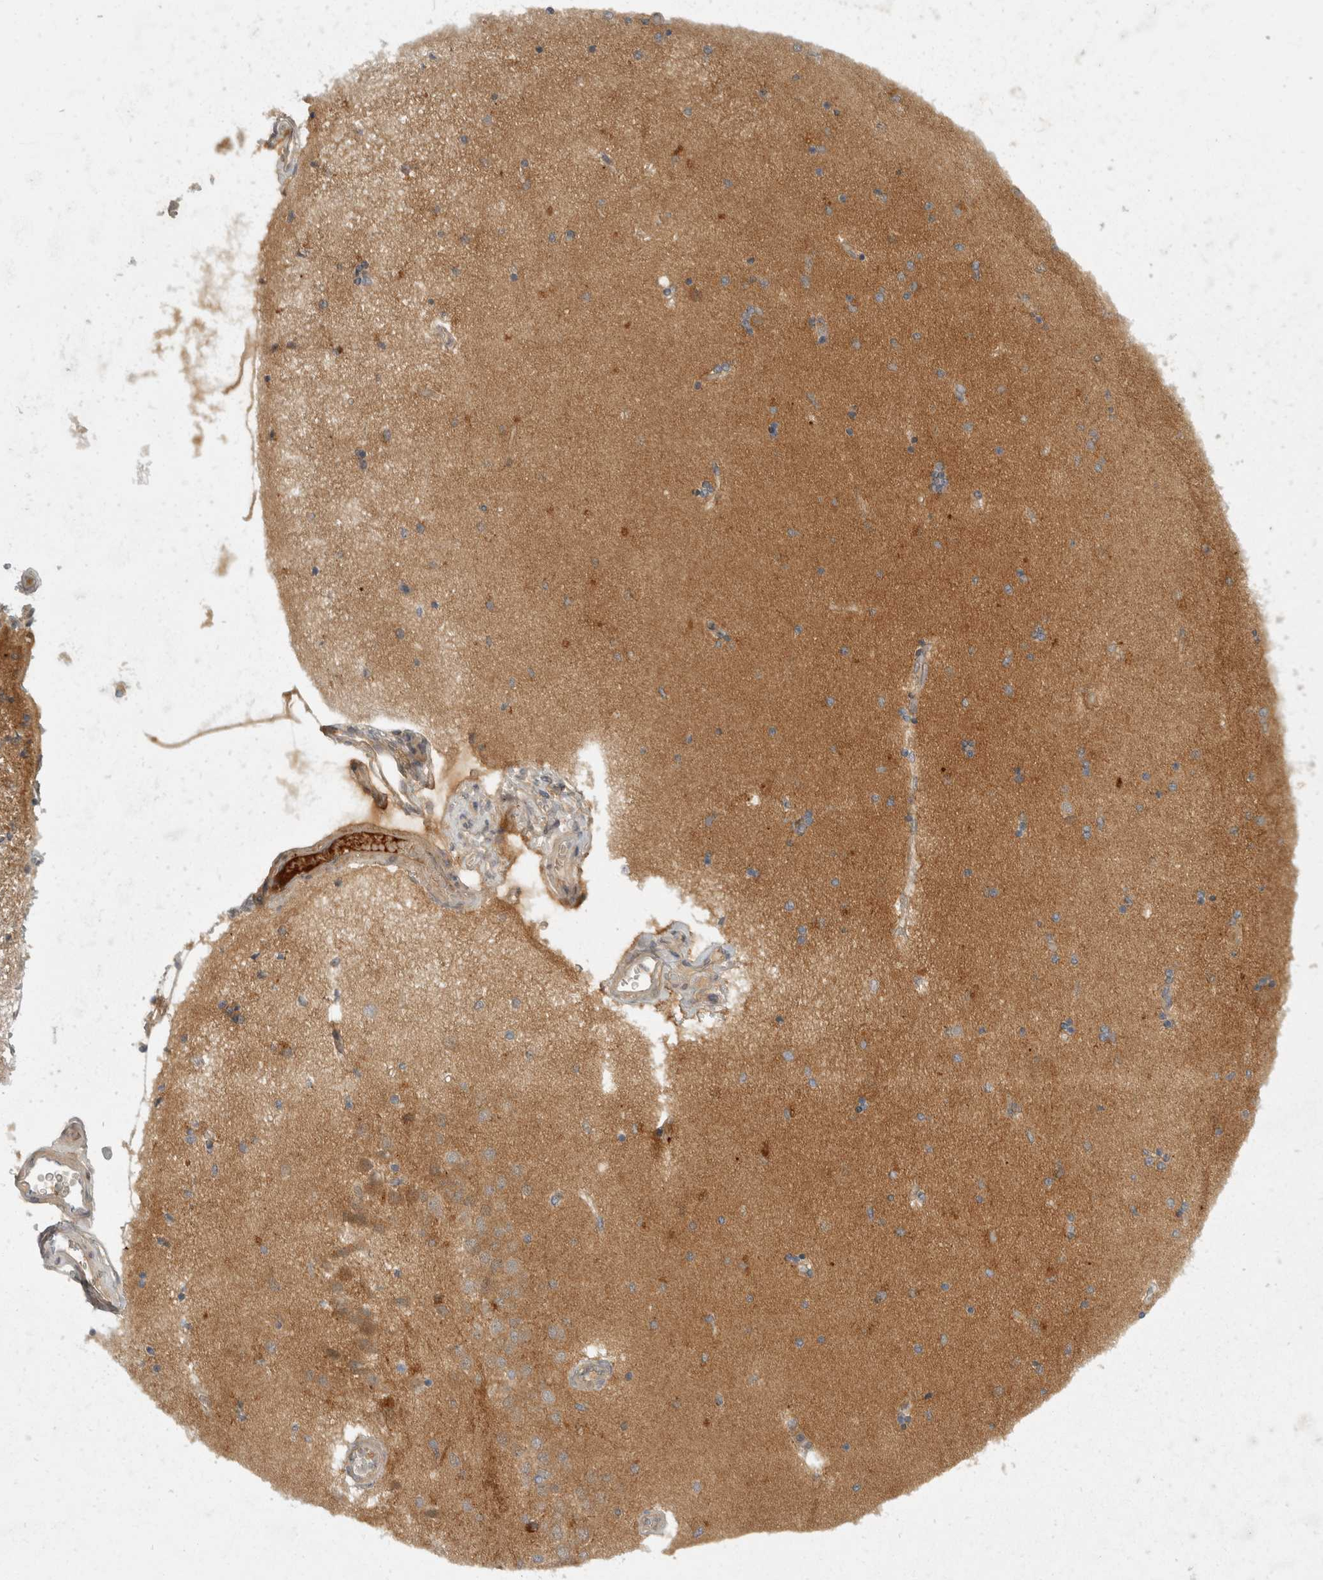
{"staining": {"intensity": "negative", "quantity": "none", "location": "none"}, "tissue": "hippocampus", "cell_type": "Glial cells", "image_type": "normal", "snomed": [{"axis": "morphology", "description": "Normal tissue, NOS"}, {"axis": "topography", "description": "Hippocampus"}], "caption": "Glial cells show no significant positivity in unremarkable hippocampus. (DAB IHC with hematoxylin counter stain).", "gene": "TOM1L2", "patient": {"sex": "female", "age": 54}}